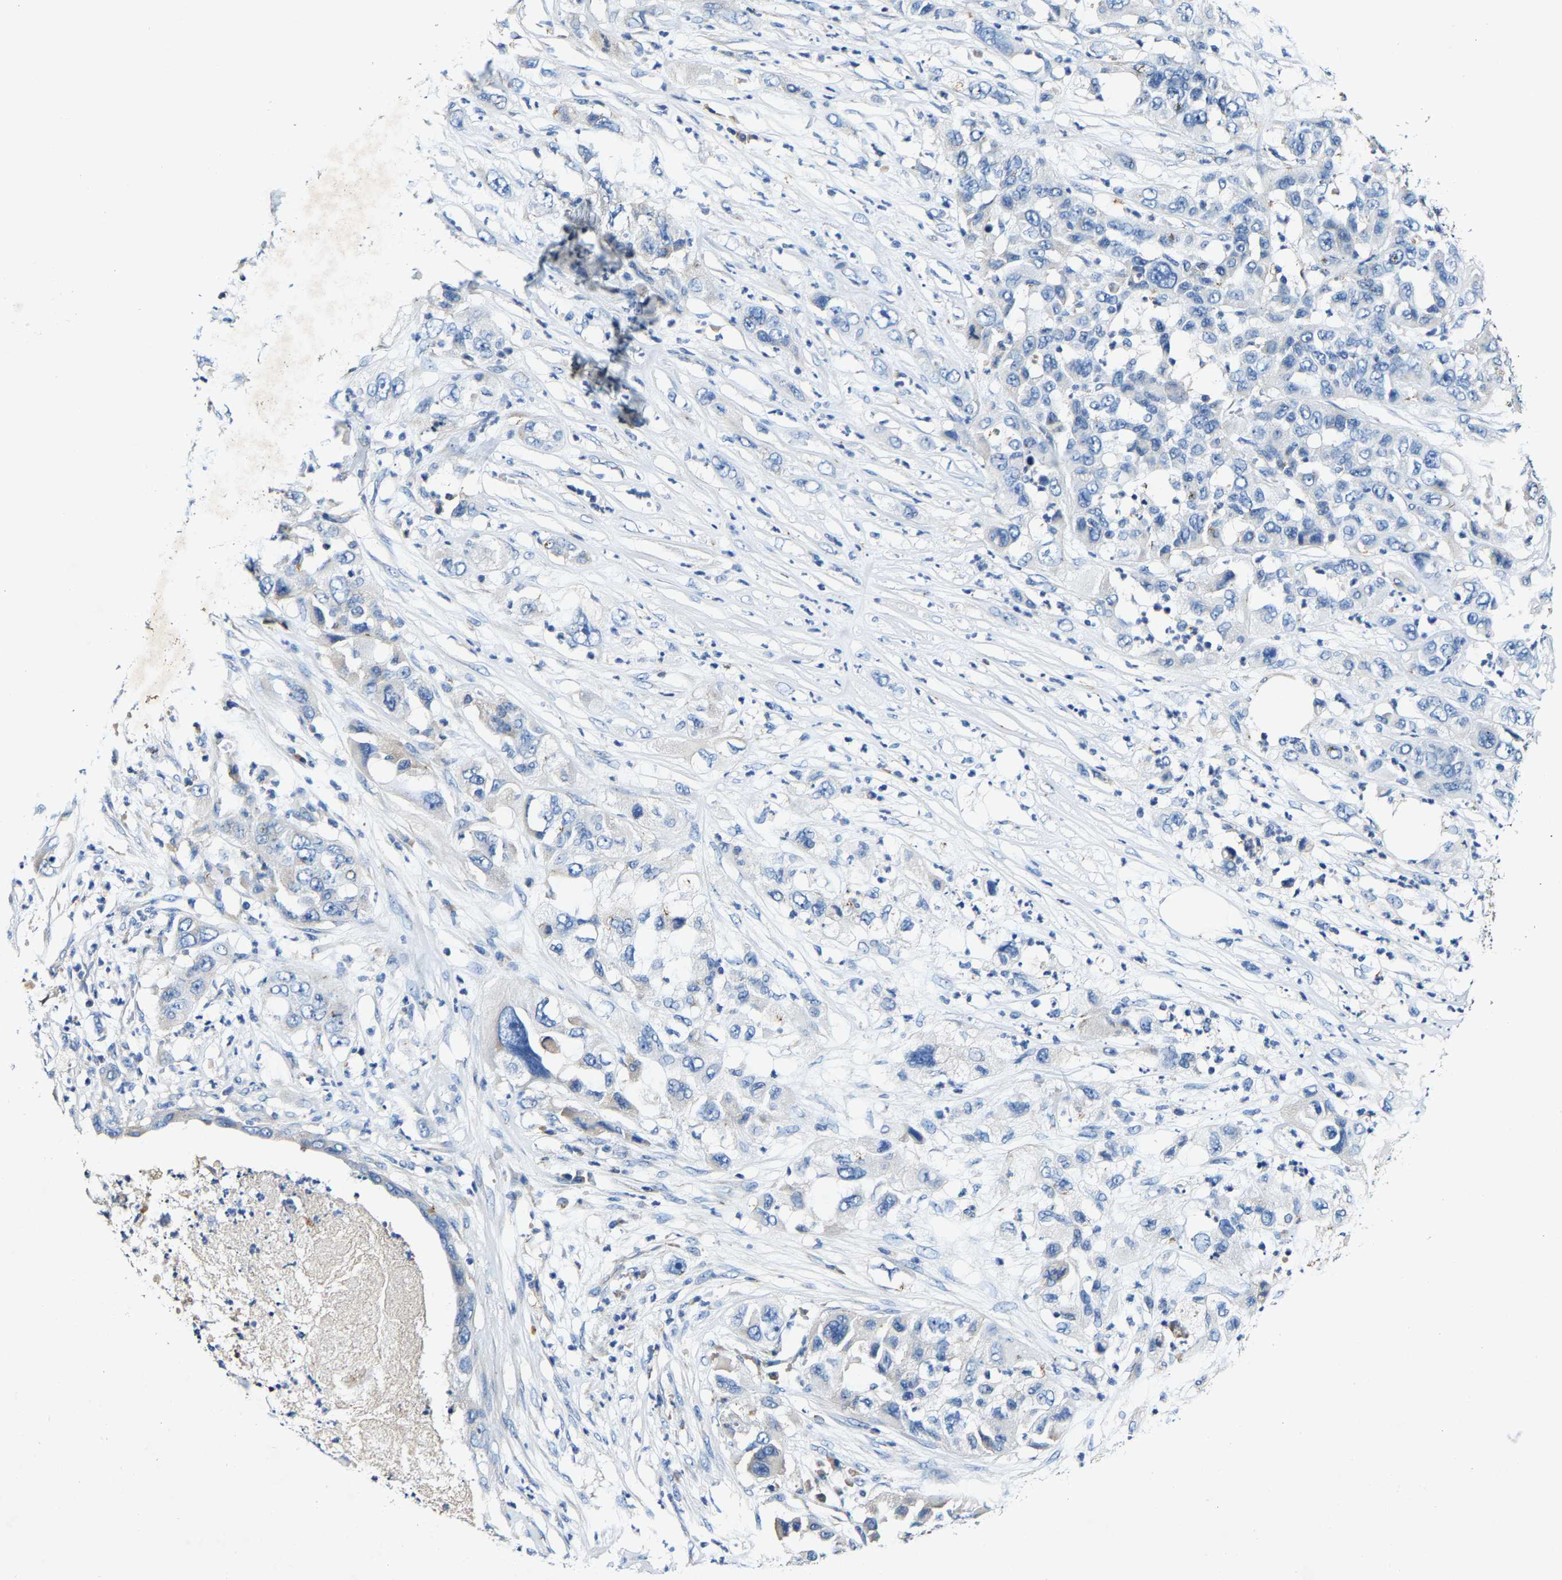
{"staining": {"intensity": "negative", "quantity": "none", "location": "none"}, "tissue": "pancreatic cancer", "cell_type": "Tumor cells", "image_type": "cancer", "snomed": [{"axis": "morphology", "description": "Adenocarcinoma, NOS"}, {"axis": "topography", "description": "Pancreas"}], "caption": "Immunohistochemistry image of neoplastic tissue: human pancreatic adenocarcinoma stained with DAB reveals no significant protein staining in tumor cells.", "gene": "SLC25A25", "patient": {"sex": "female", "age": 78}}